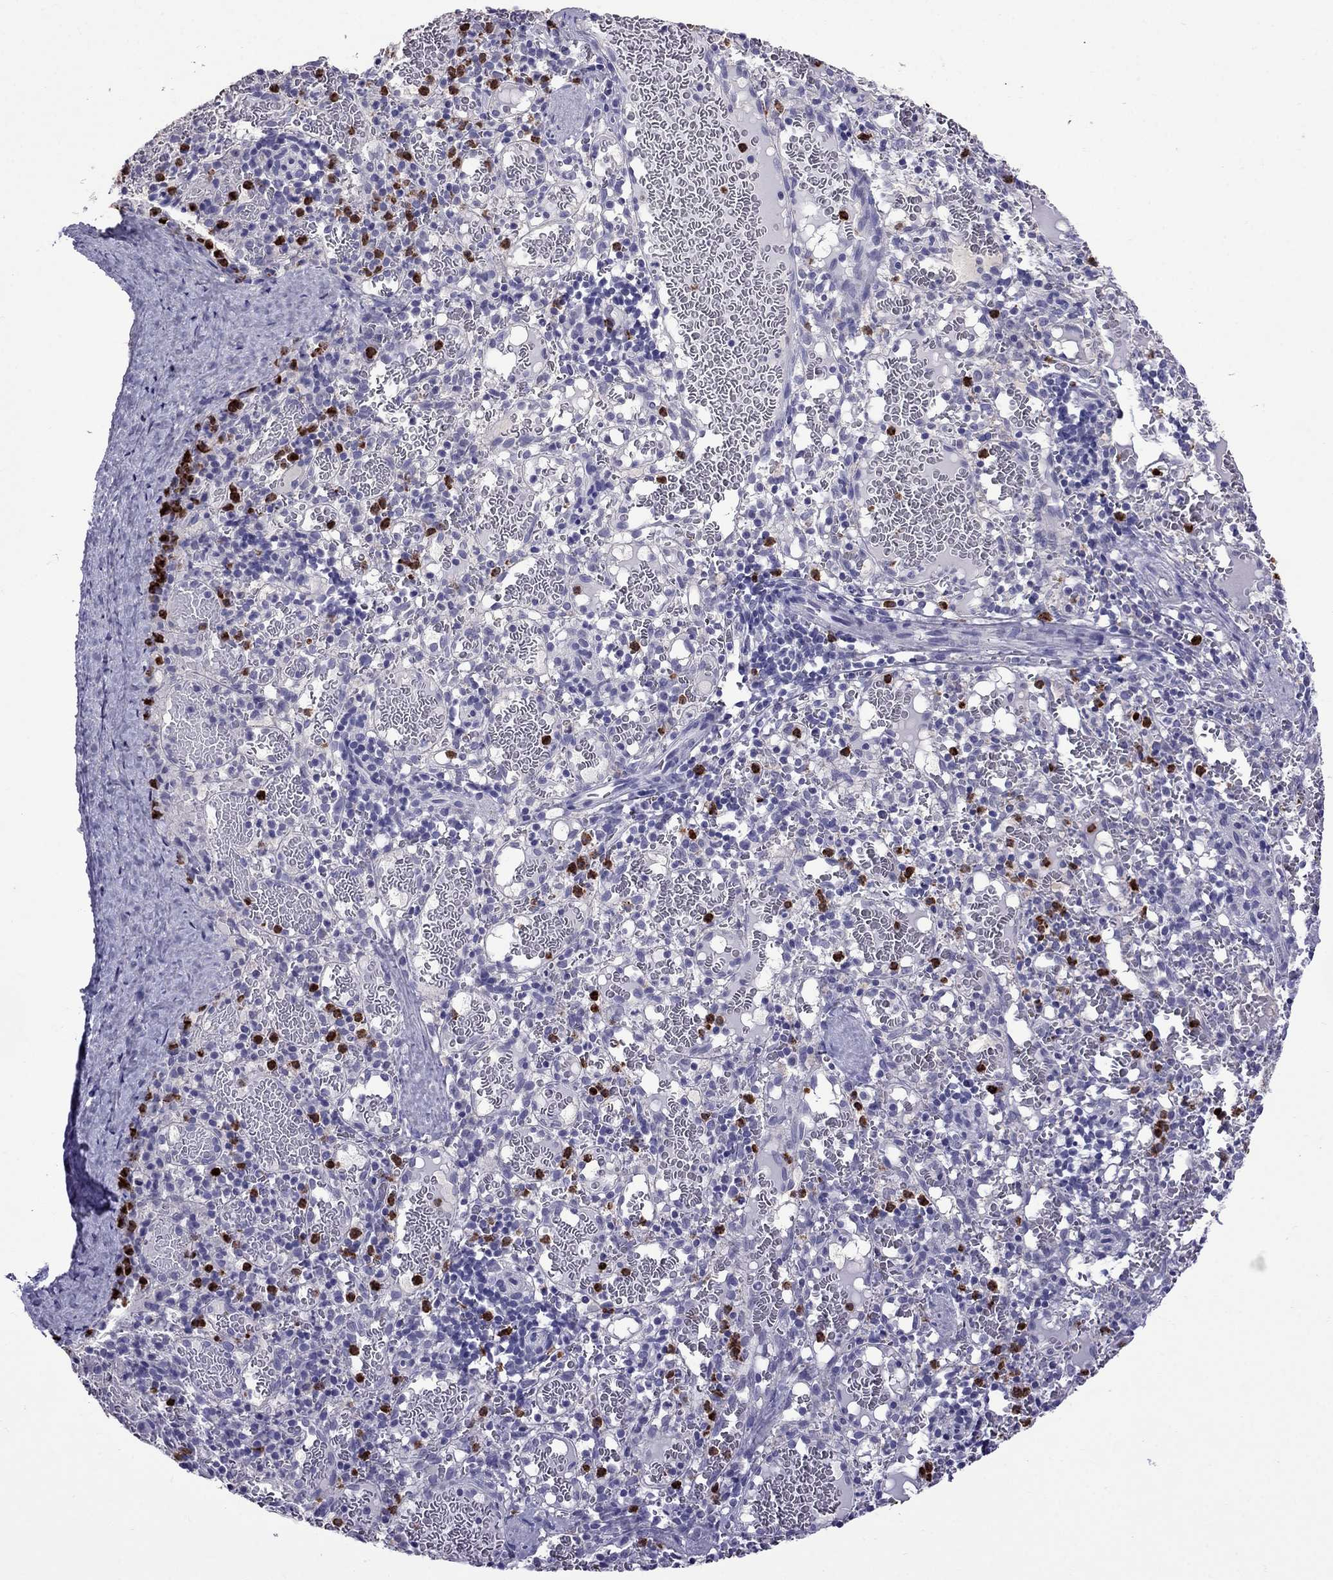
{"staining": {"intensity": "strong", "quantity": "<25%", "location": "cytoplasmic/membranous"}, "tissue": "spleen", "cell_type": "Cells in red pulp", "image_type": "normal", "snomed": [{"axis": "morphology", "description": "Normal tissue, NOS"}, {"axis": "topography", "description": "Spleen"}], "caption": "High-power microscopy captured an immunohistochemistry (IHC) histopathology image of normal spleen, revealing strong cytoplasmic/membranous staining in about <25% of cells in red pulp.", "gene": "OLFM4", "patient": {"sex": "male", "age": 11}}